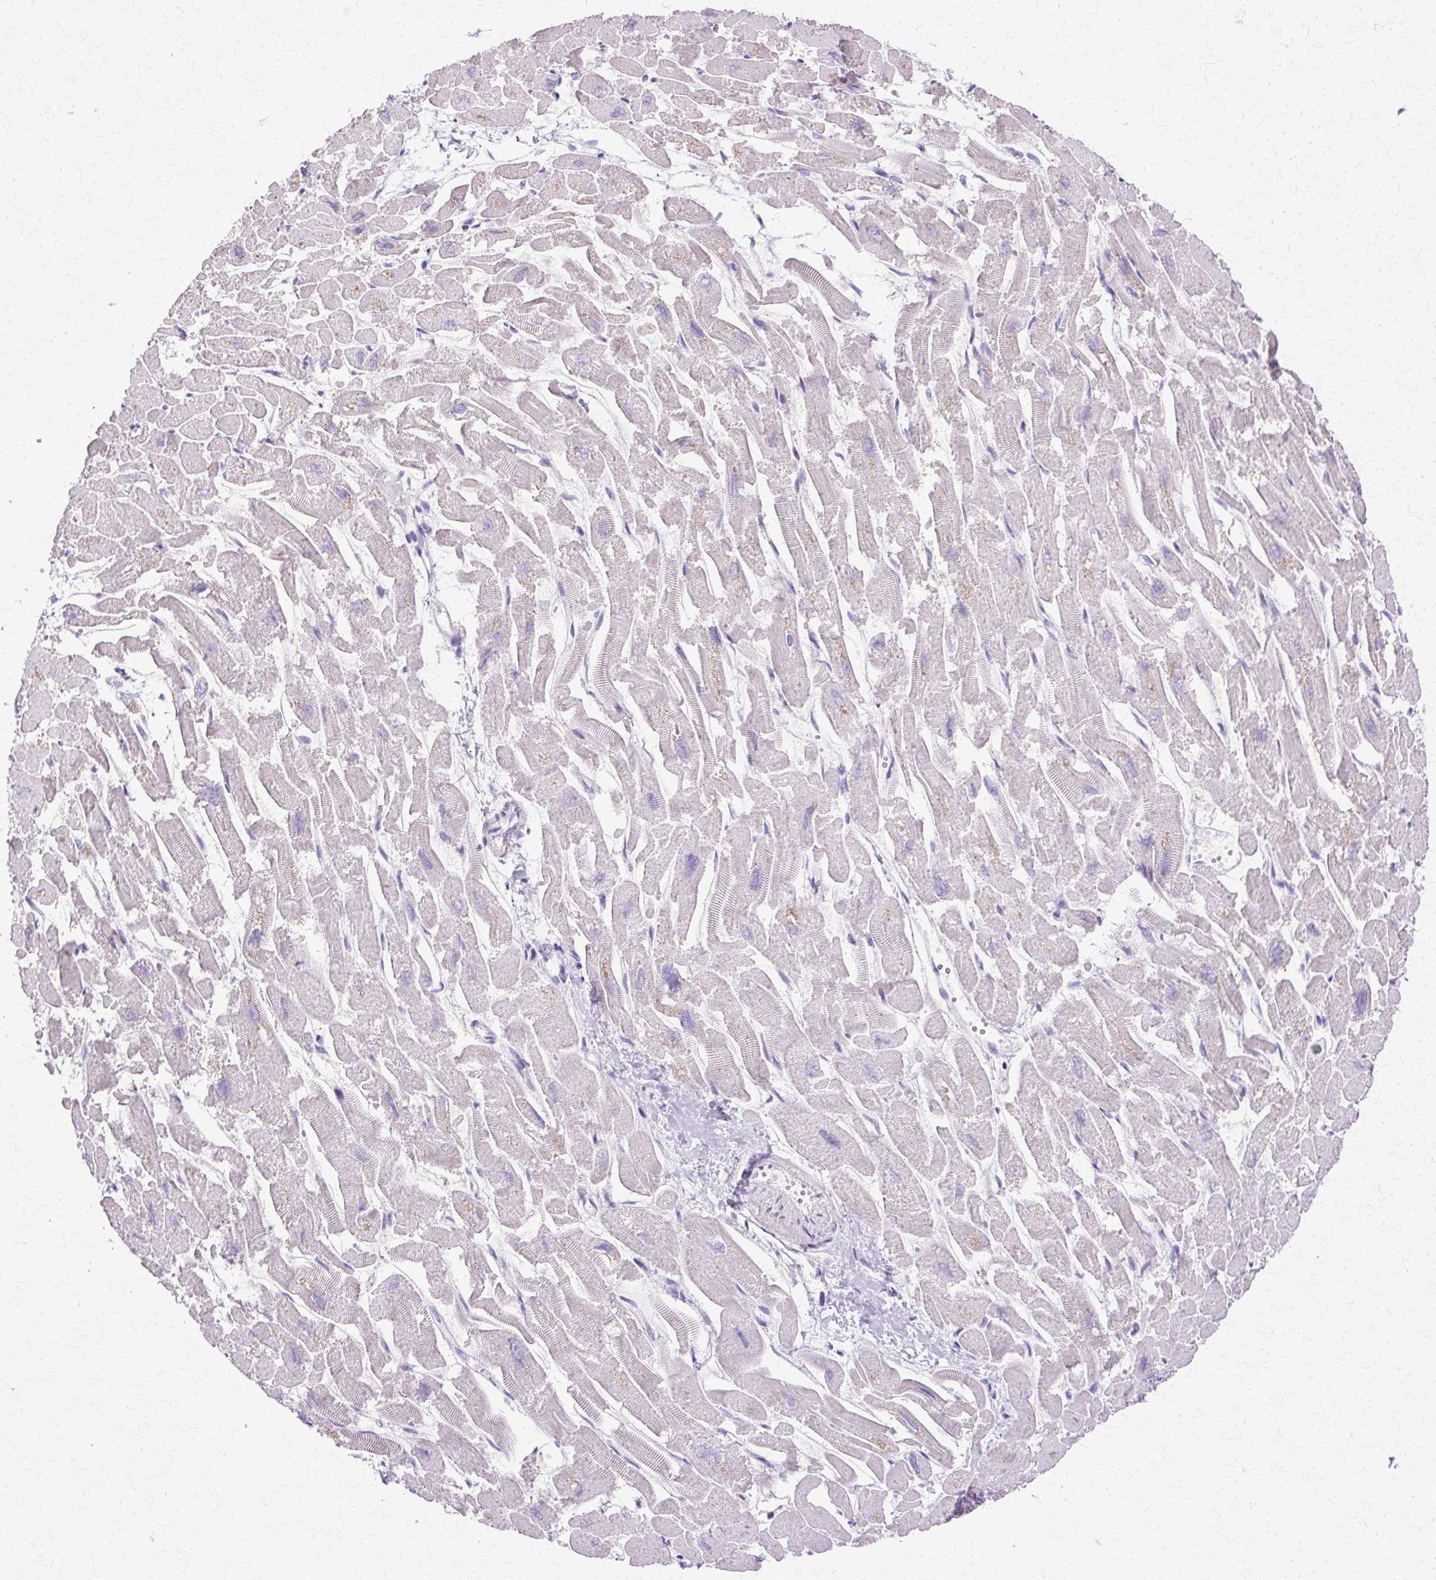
{"staining": {"intensity": "moderate", "quantity": "25%-75%", "location": "nuclear"}, "tissue": "heart muscle", "cell_type": "Cardiomyocytes", "image_type": "normal", "snomed": [{"axis": "morphology", "description": "Normal tissue, NOS"}, {"axis": "topography", "description": "Heart"}], "caption": "Unremarkable heart muscle displays moderate nuclear positivity in about 25%-75% of cardiomyocytes, visualized by immunohistochemistry.", "gene": "HSPA1A", "patient": {"sex": "male", "age": 54}}